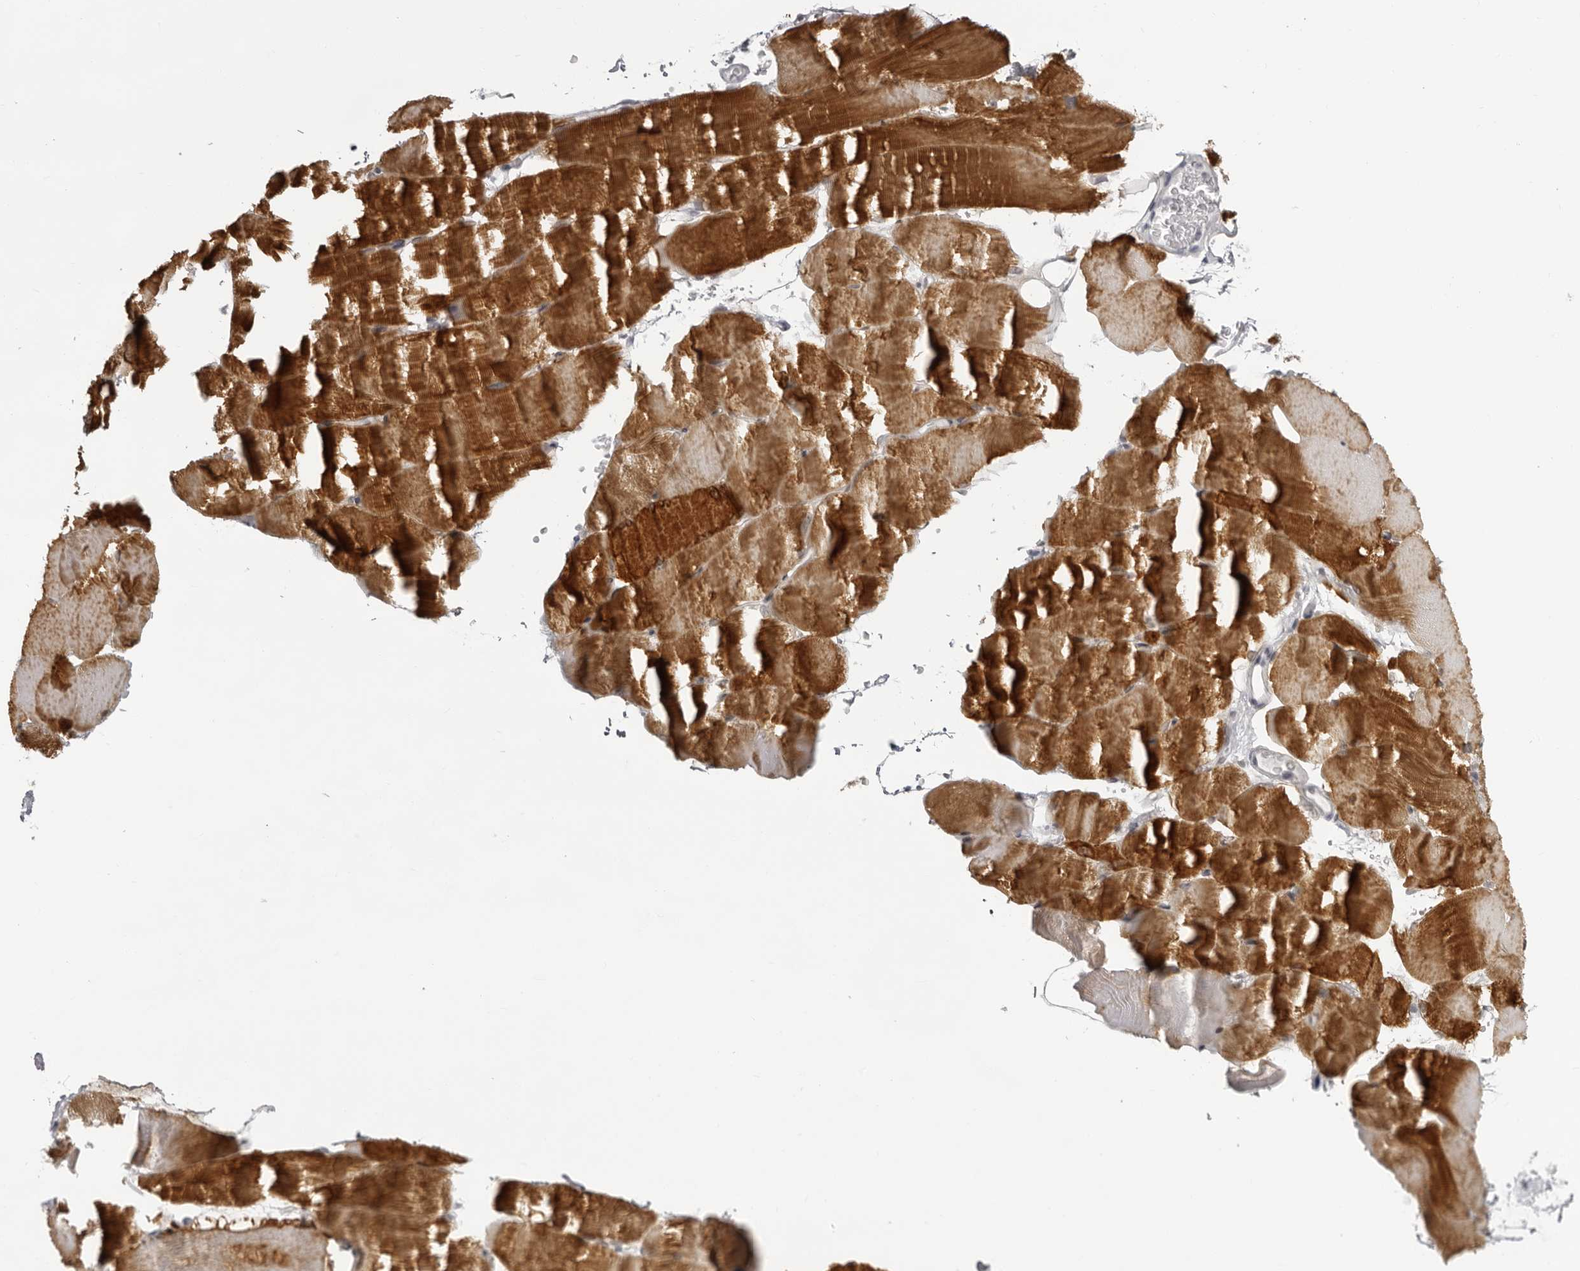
{"staining": {"intensity": "moderate", "quantity": ">75%", "location": "cytoplasmic/membranous"}, "tissue": "skeletal muscle", "cell_type": "Myocytes", "image_type": "normal", "snomed": [{"axis": "morphology", "description": "Normal tissue, NOS"}, {"axis": "topography", "description": "Skeletal muscle"}, {"axis": "topography", "description": "Parathyroid gland"}], "caption": "A medium amount of moderate cytoplasmic/membranous positivity is identified in approximately >75% of myocytes in normal skeletal muscle. The protein of interest is stained brown, and the nuclei are stained in blue (DAB (3,3'-diaminobenzidine) IHC with brightfield microscopy, high magnification).", "gene": "NUDT18", "patient": {"sex": "female", "age": 37}}